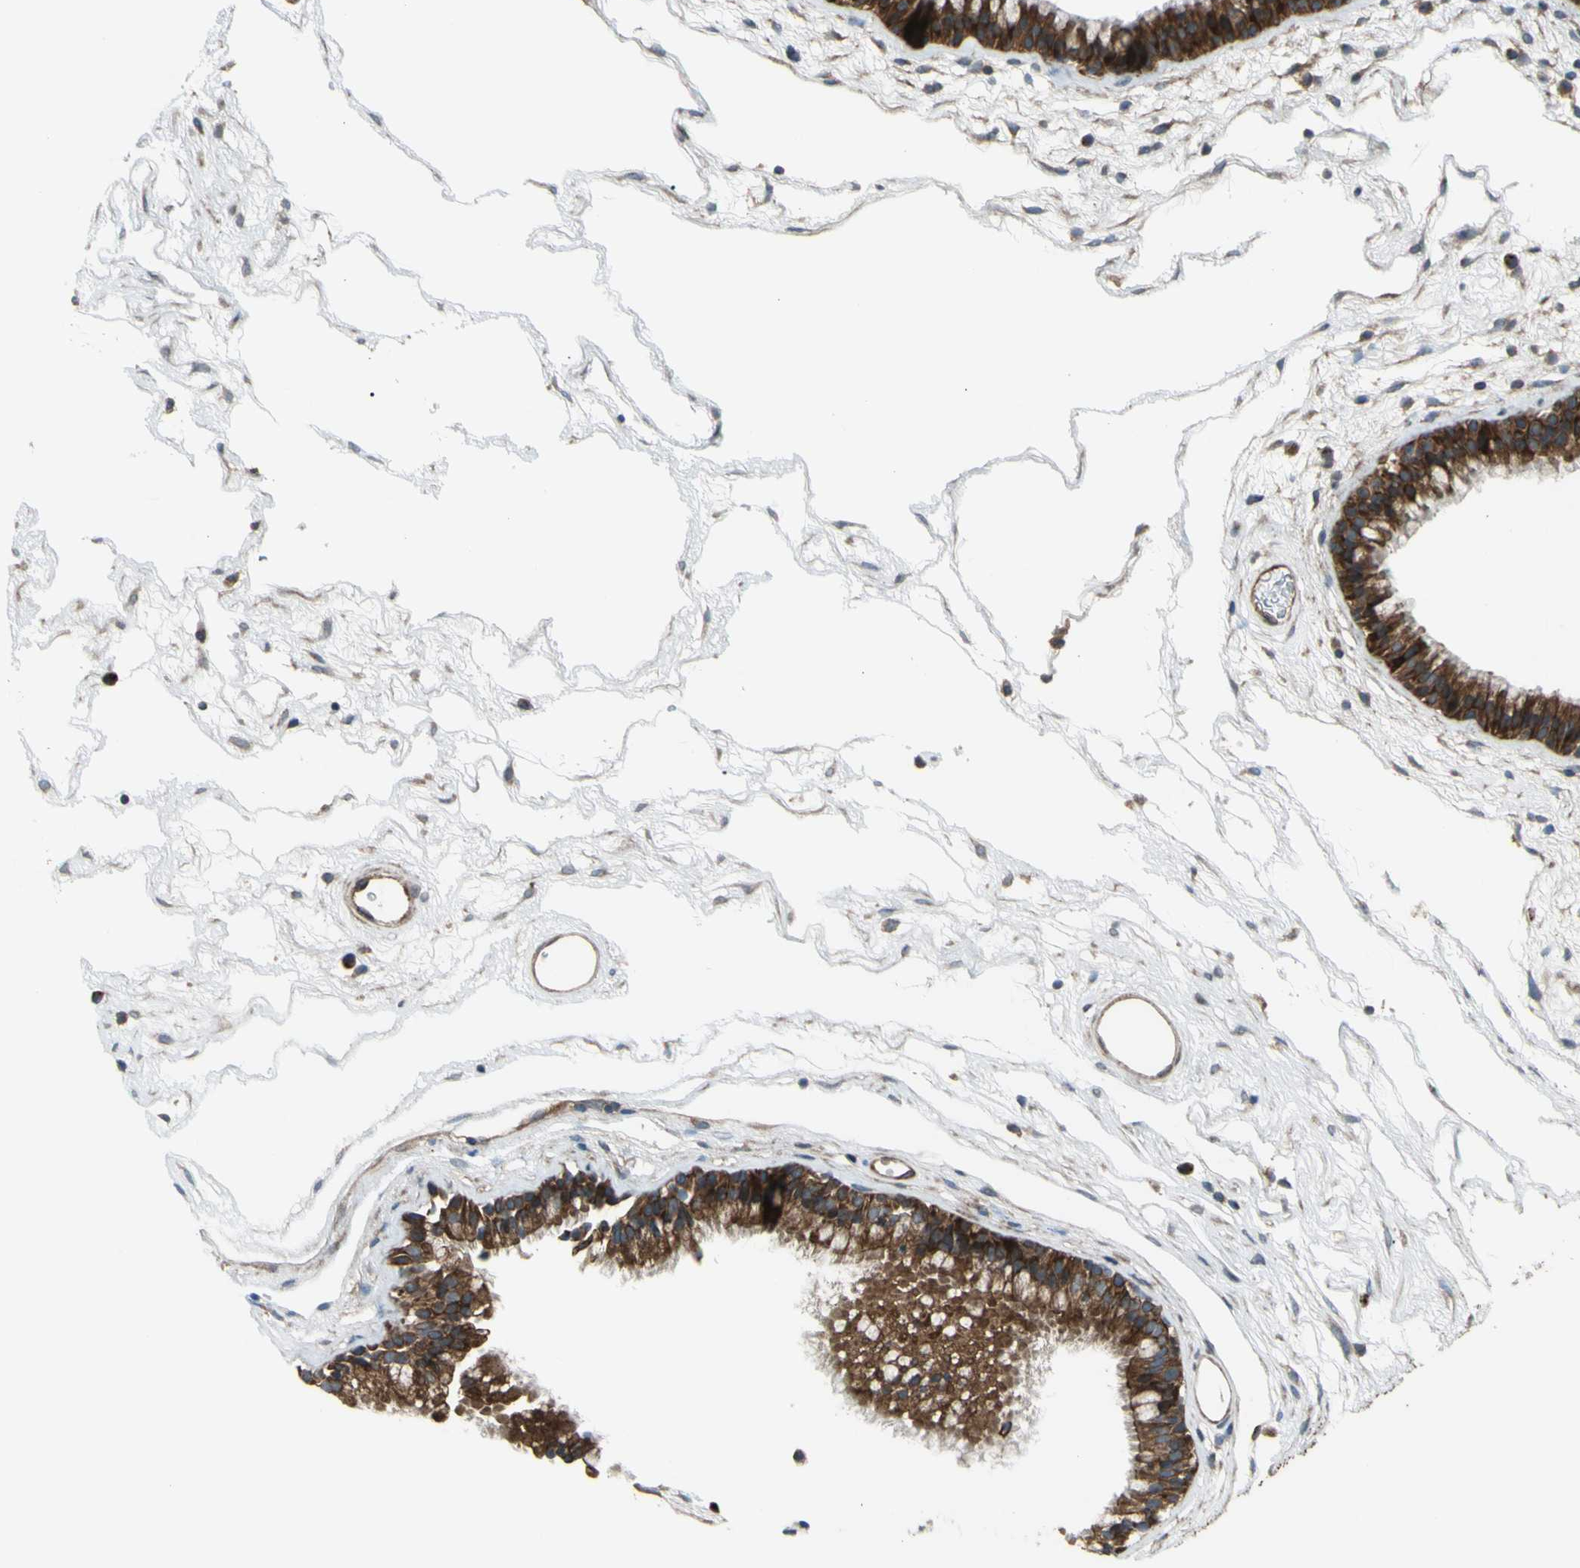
{"staining": {"intensity": "strong", "quantity": ">75%", "location": "cytoplasmic/membranous"}, "tissue": "nasopharynx", "cell_type": "Respiratory epithelial cells", "image_type": "normal", "snomed": [{"axis": "morphology", "description": "Normal tissue, NOS"}, {"axis": "morphology", "description": "Inflammation, NOS"}, {"axis": "topography", "description": "Nasopharynx"}], "caption": "Immunohistochemistry (IHC) micrograph of benign nasopharynx stained for a protein (brown), which exhibits high levels of strong cytoplasmic/membranous staining in about >75% of respiratory epithelial cells.", "gene": "FLII", "patient": {"sex": "male", "age": 48}}